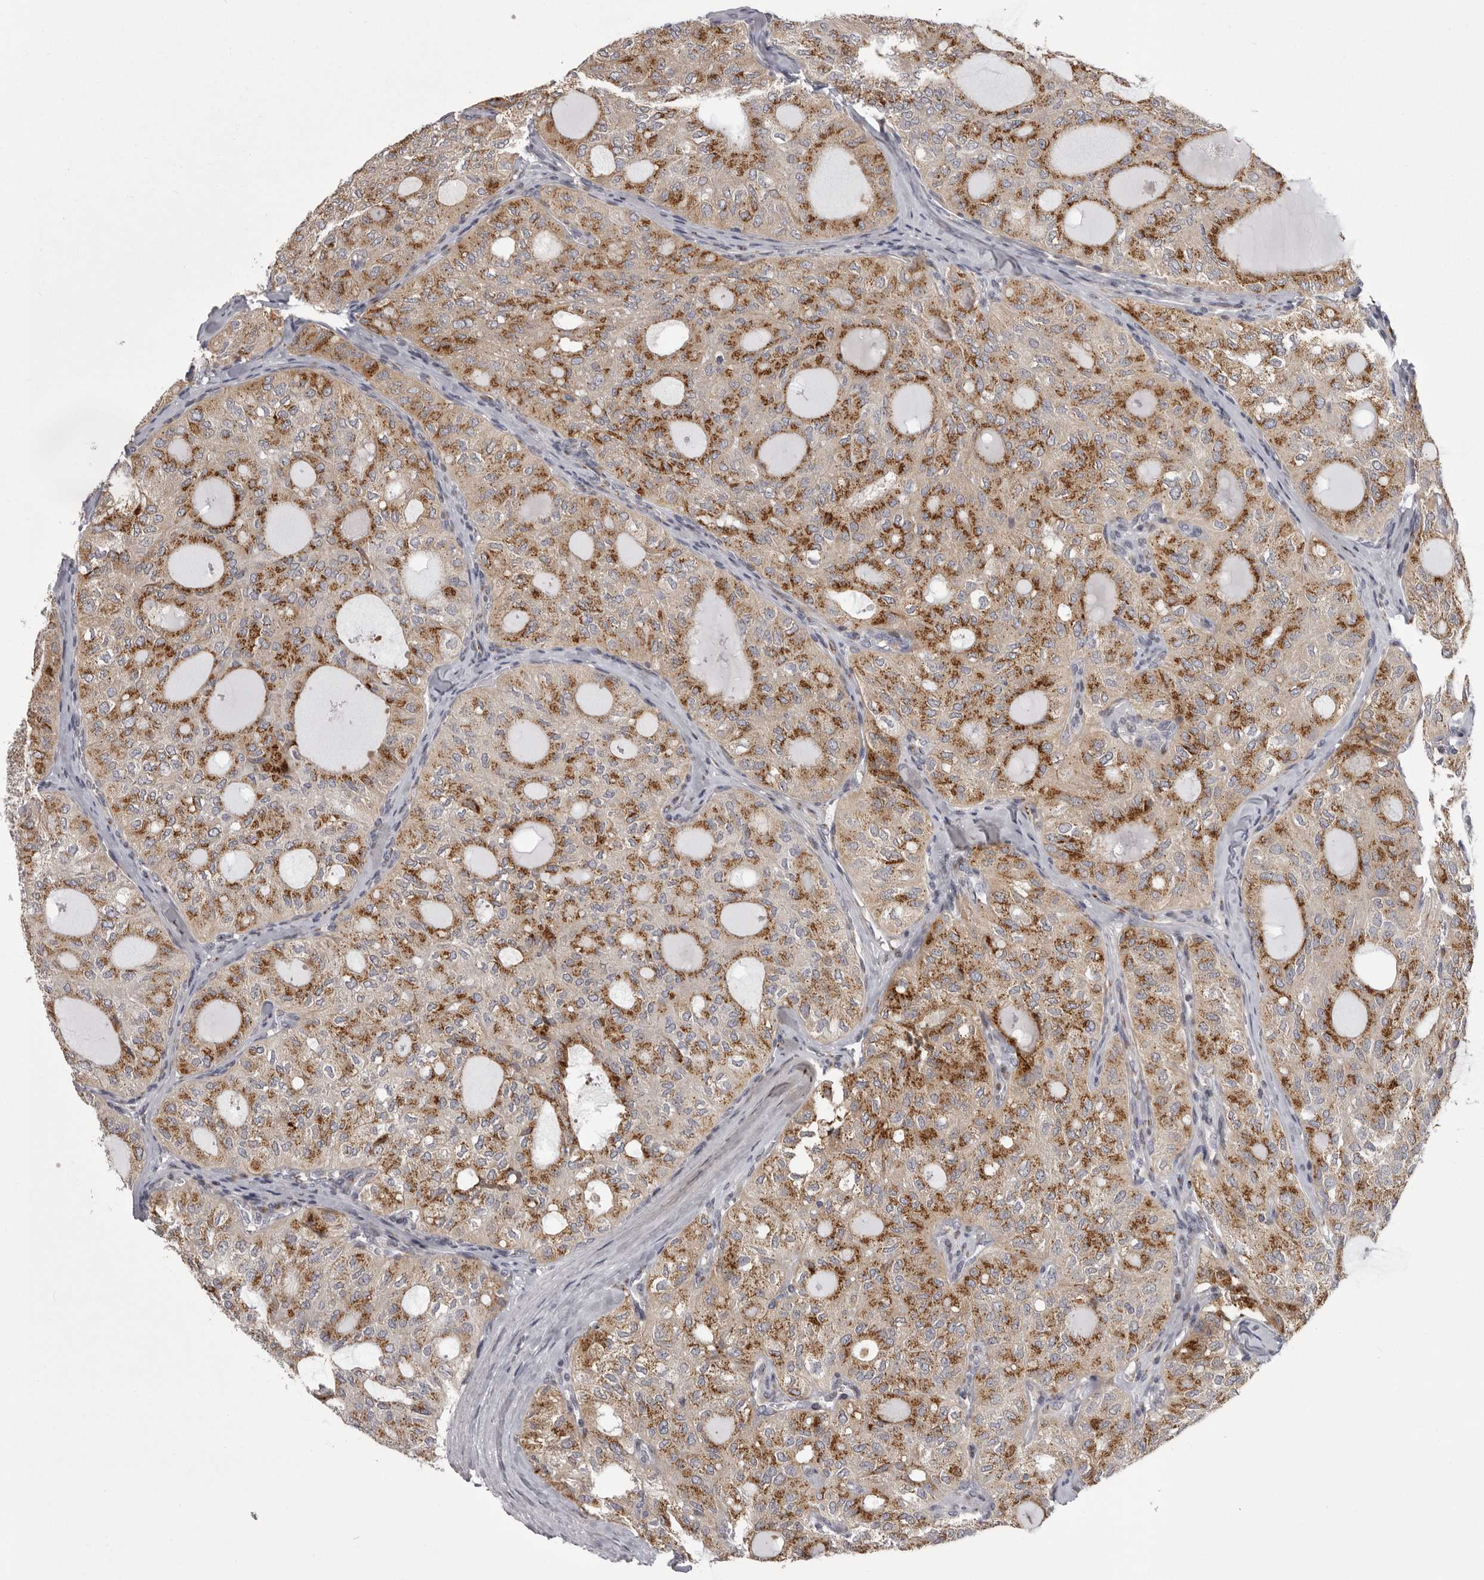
{"staining": {"intensity": "moderate", "quantity": ">75%", "location": "cytoplasmic/membranous"}, "tissue": "thyroid cancer", "cell_type": "Tumor cells", "image_type": "cancer", "snomed": [{"axis": "morphology", "description": "Follicular adenoma carcinoma, NOS"}, {"axis": "topography", "description": "Thyroid gland"}], "caption": "A photomicrograph showing moderate cytoplasmic/membranous positivity in about >75% of tumor cells in thyroid cancer, as visualized by brown immunohistochemical staining.", "gene": "WDR47", "patient": {"sex": "male", "age": 75}}